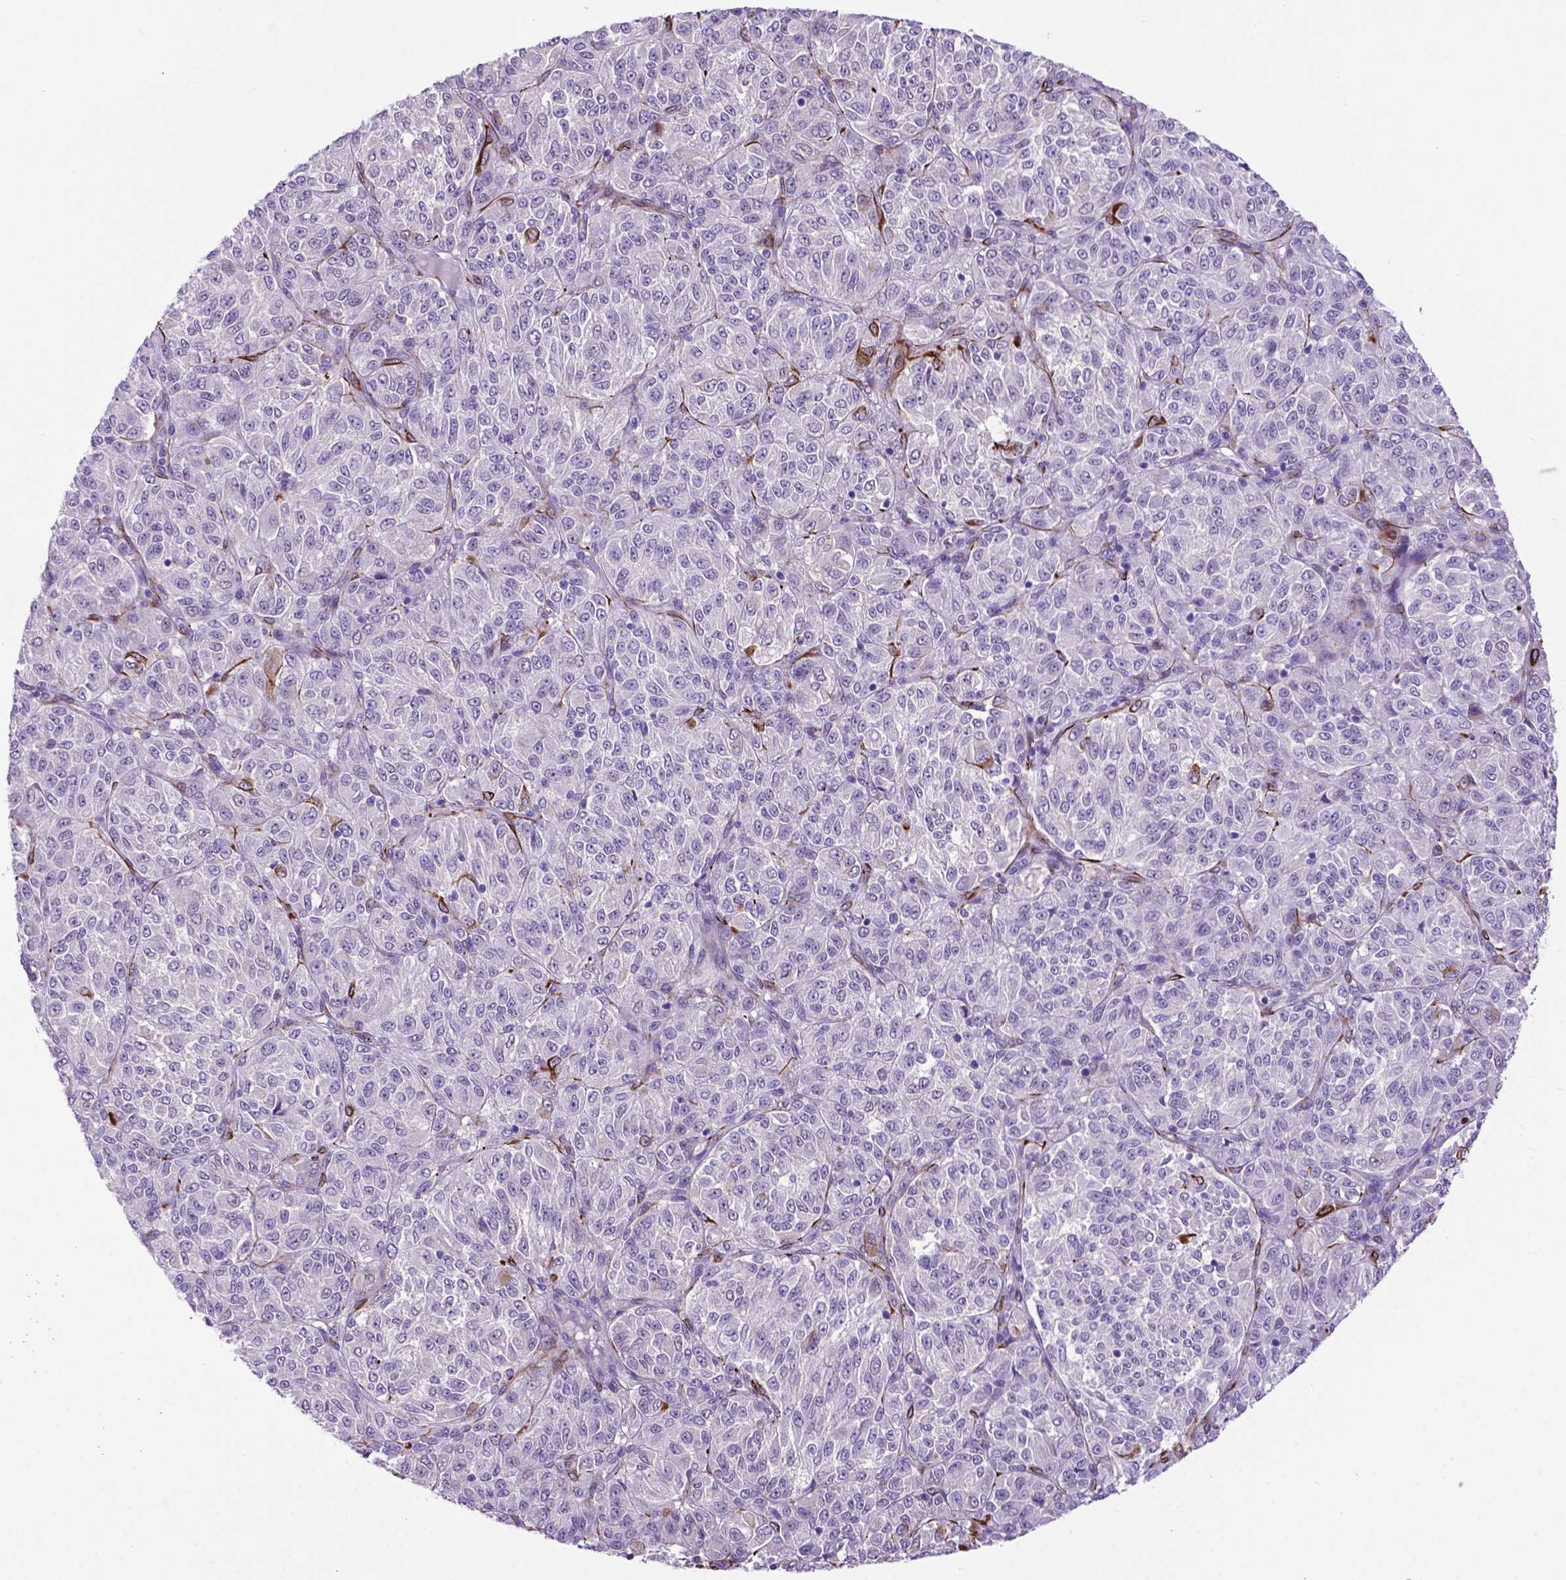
{"staining": {"intensity": "negative", "quantity": "none", "location": "none"}, "tissue": "melanoma", "cell_type": "Tumor cells", "image_type": "cancer", "snomed": [{"axis": "morphology", "description": "Malignant melanoma, Metastatic site"}, {"axis": "topography", "description": "Brain"}], "caption": "Human malignant melanoma (metastatic site) stained for a protein using IHC reveals no expression in tumor cells.", "gene": "LZTR1", "patient": {"sex": "female", "age": 56}}